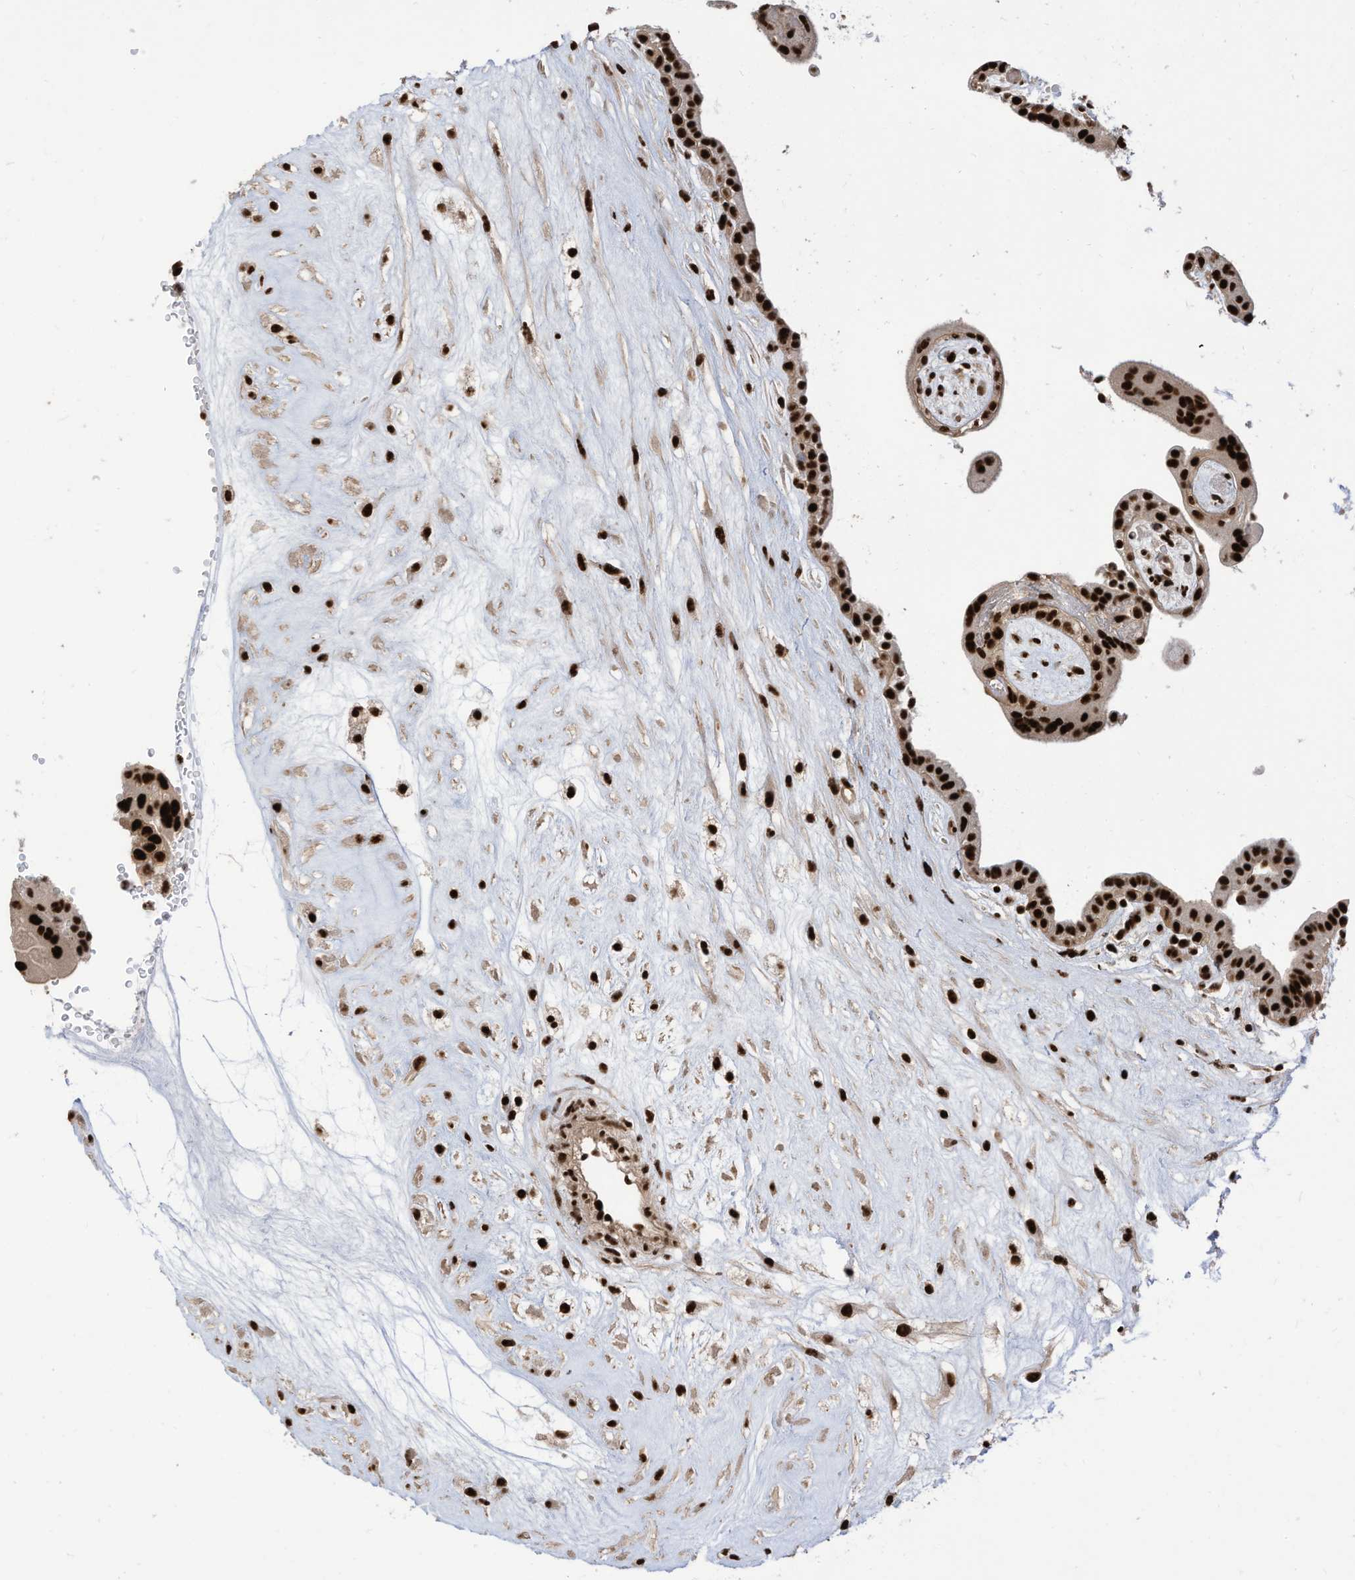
{"staining": {"intensity": "strong", "quantity": ">75%", "location": "nuclear"}, "tissue": "placenta", "cell_type": "Decidual cells", "image_type": "normal", "snomed": [{"axis": "morphology", "description": "Normal tissue, NOS"}, {"axis": "topography", "description": "Placenta"}], "caption": "A high-resolution micrograph shows IHC staining of unremarkable placenta, which displays strong nuclear positivity in approximately >75% of decidual cells.", "gene": "SF3A3", "patient": {"sex": "female", "age": 18}}